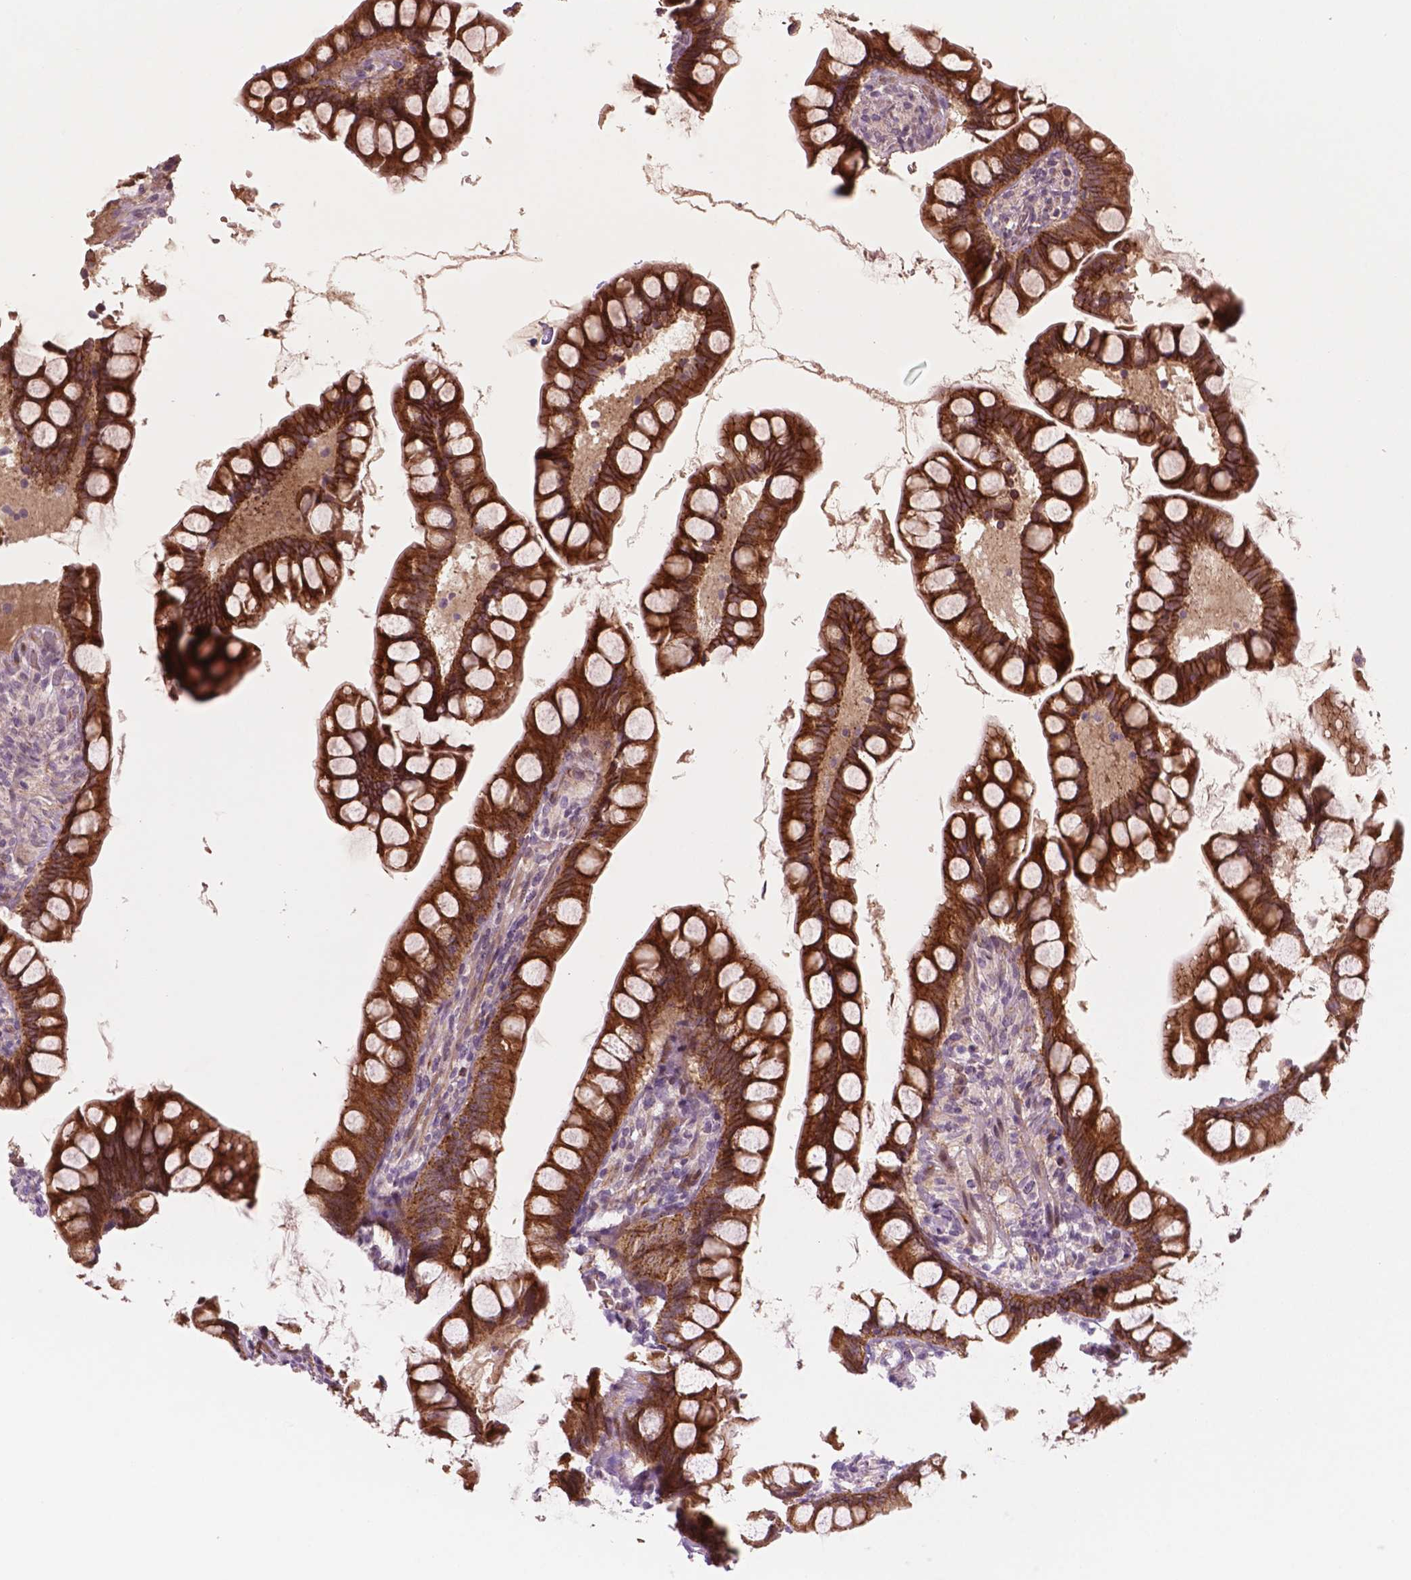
{"staining": {"intensity": "moderate", "quantity": ">75%", "location": "cytoplasmic/membranous"}, "tissue": "small intestine", "cell_type": "Glandular cells", "image_type": "normal", "snomed": [{"axis": "morphology", "description": "Normal tissue, NOS"}, {"axis": "topography", "description": "Small intestine"}], "caption": "Small intestine stained with a brown dye displays moderate cytoplasmic/membranous positive expression in approximately >75% of glandular cells.", "gene": "RND3", "patient": {"sex": "male", "age": 70}}